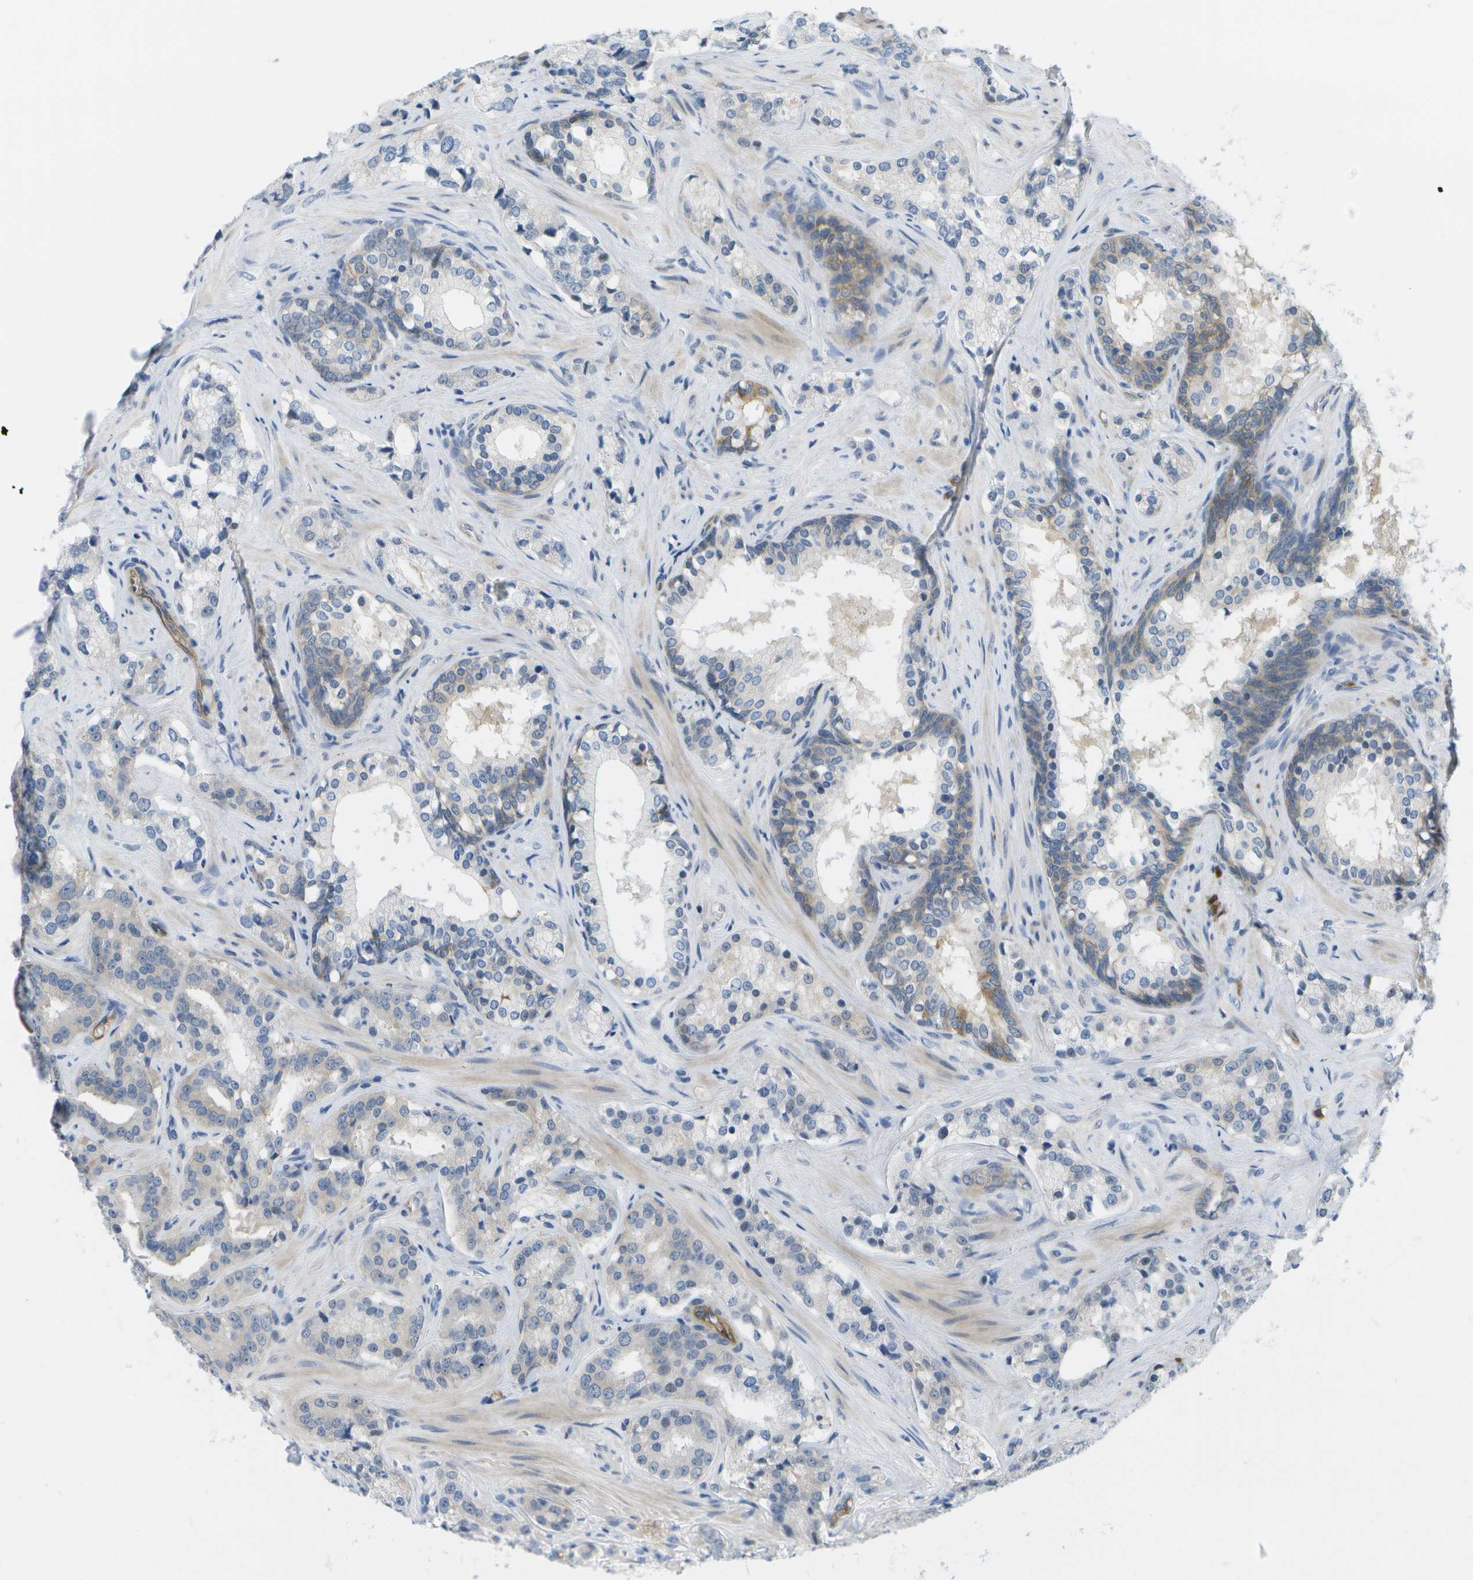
{"staining": {"intensity": "negative", "quantity": "none", "location": "none"}, "tissue": "prostate cancer", "cell_type": "Tumor cells", "image_type": "cancer", "snomed": [{"axis": "morphology", "description": "Adenocarcinoma, High grade"}, {"axis": "topography", "description": "Prostate"}], "caption": "Photomicrograph shows no protein staining in tumor cells of prostate cancer (high-grade adenocarcinoma) tissue.", "gene": "MARCHF8", "patient": {"sex": "male", "age": 60}}